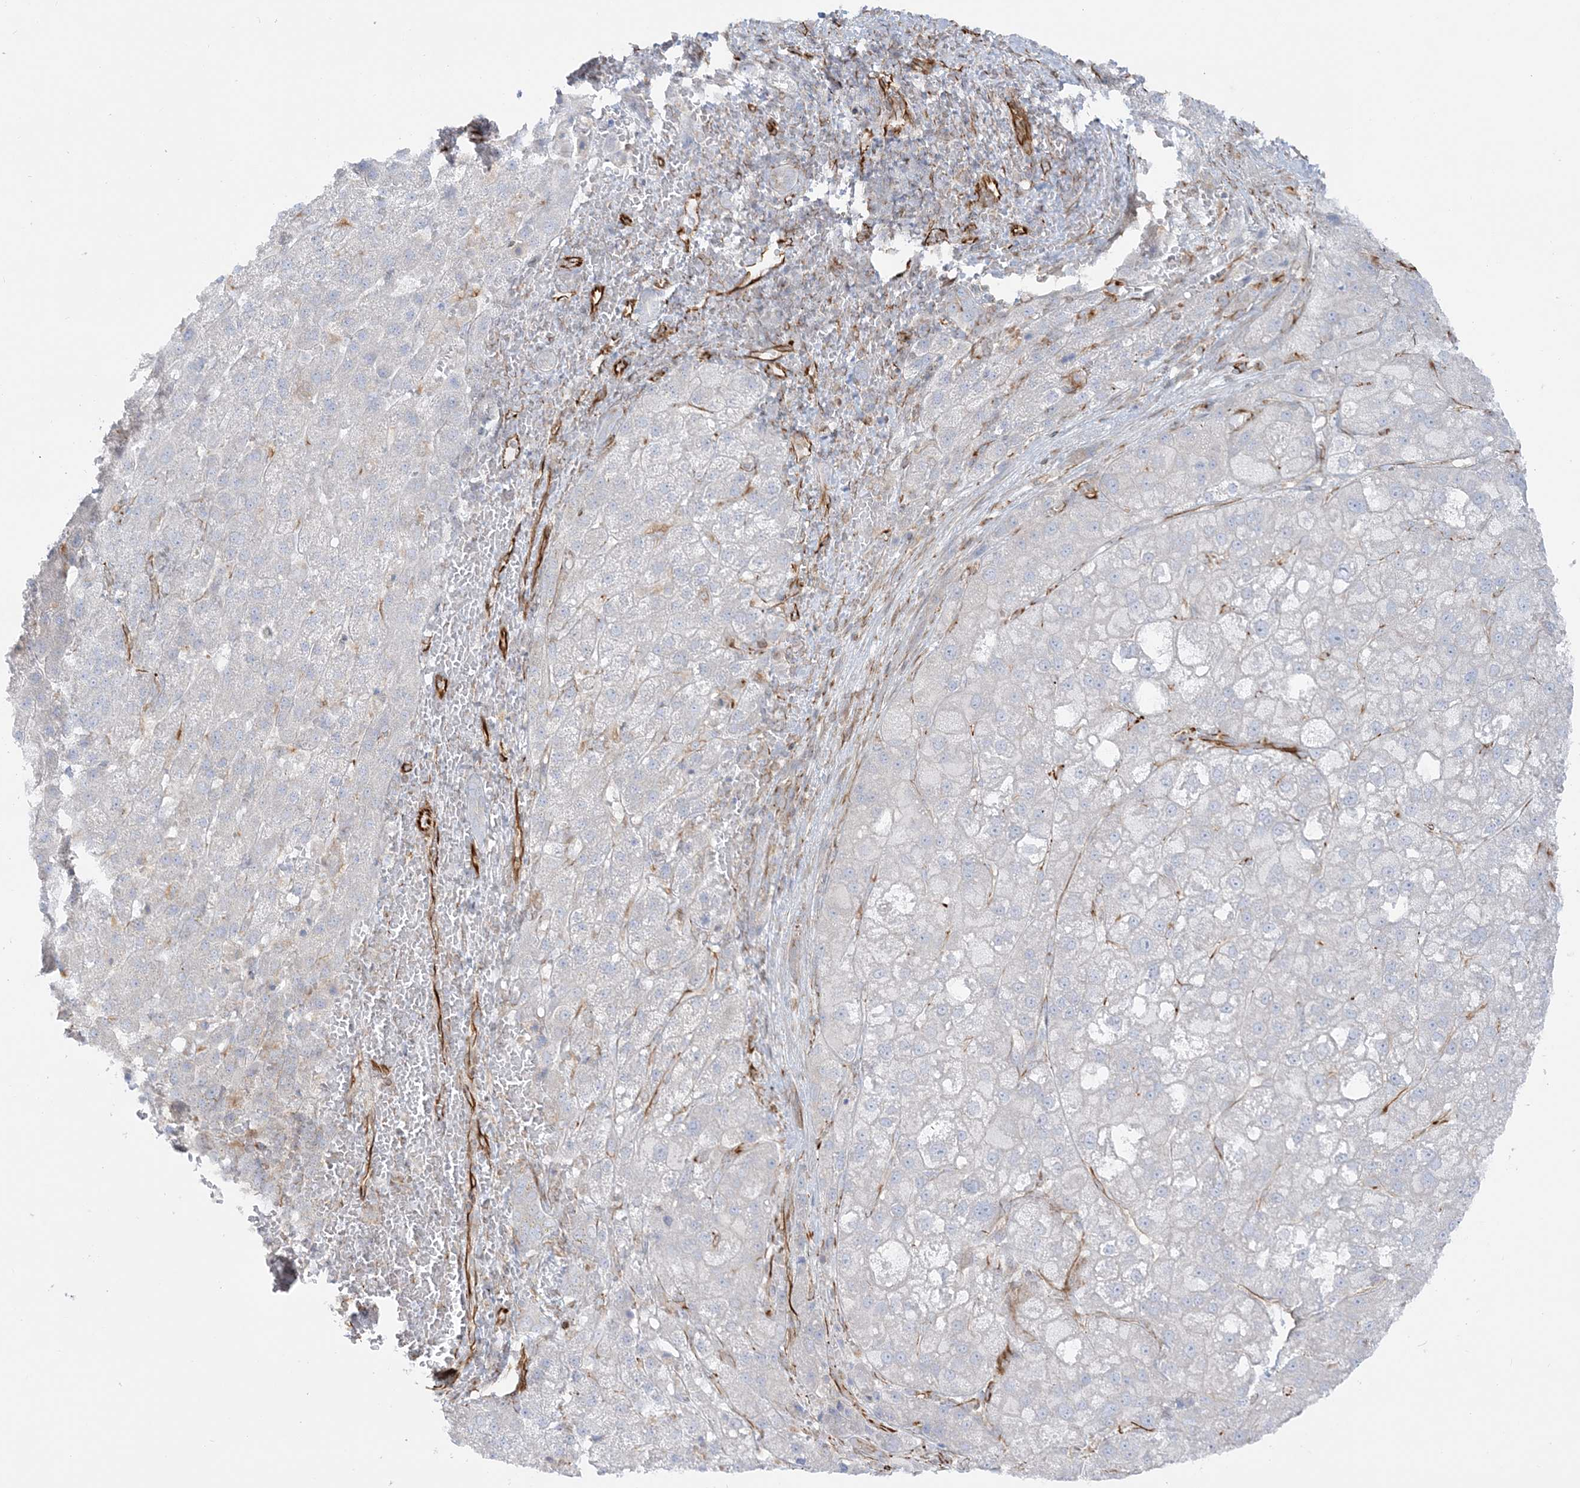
{"staining": {"intensity": "negative", "quantity": "none", "location": "none"}, "tissue": "liver cancer", "cell_type": "Tumor cells", "image_type": "cancer", "snomed": [{"axis": "morphology", "description": "Carcinoma, Hepatocellular, NOS"}, {"axis": "topography", "description": "Liver"}], "caption": "Immunohistochemistry (IHC) of liver cancer (hepatocellular carcinoma) exhibits no expression in tumor cells.", "gene": "SCLT1", "patient": {"sex": "male", "age": 57}}